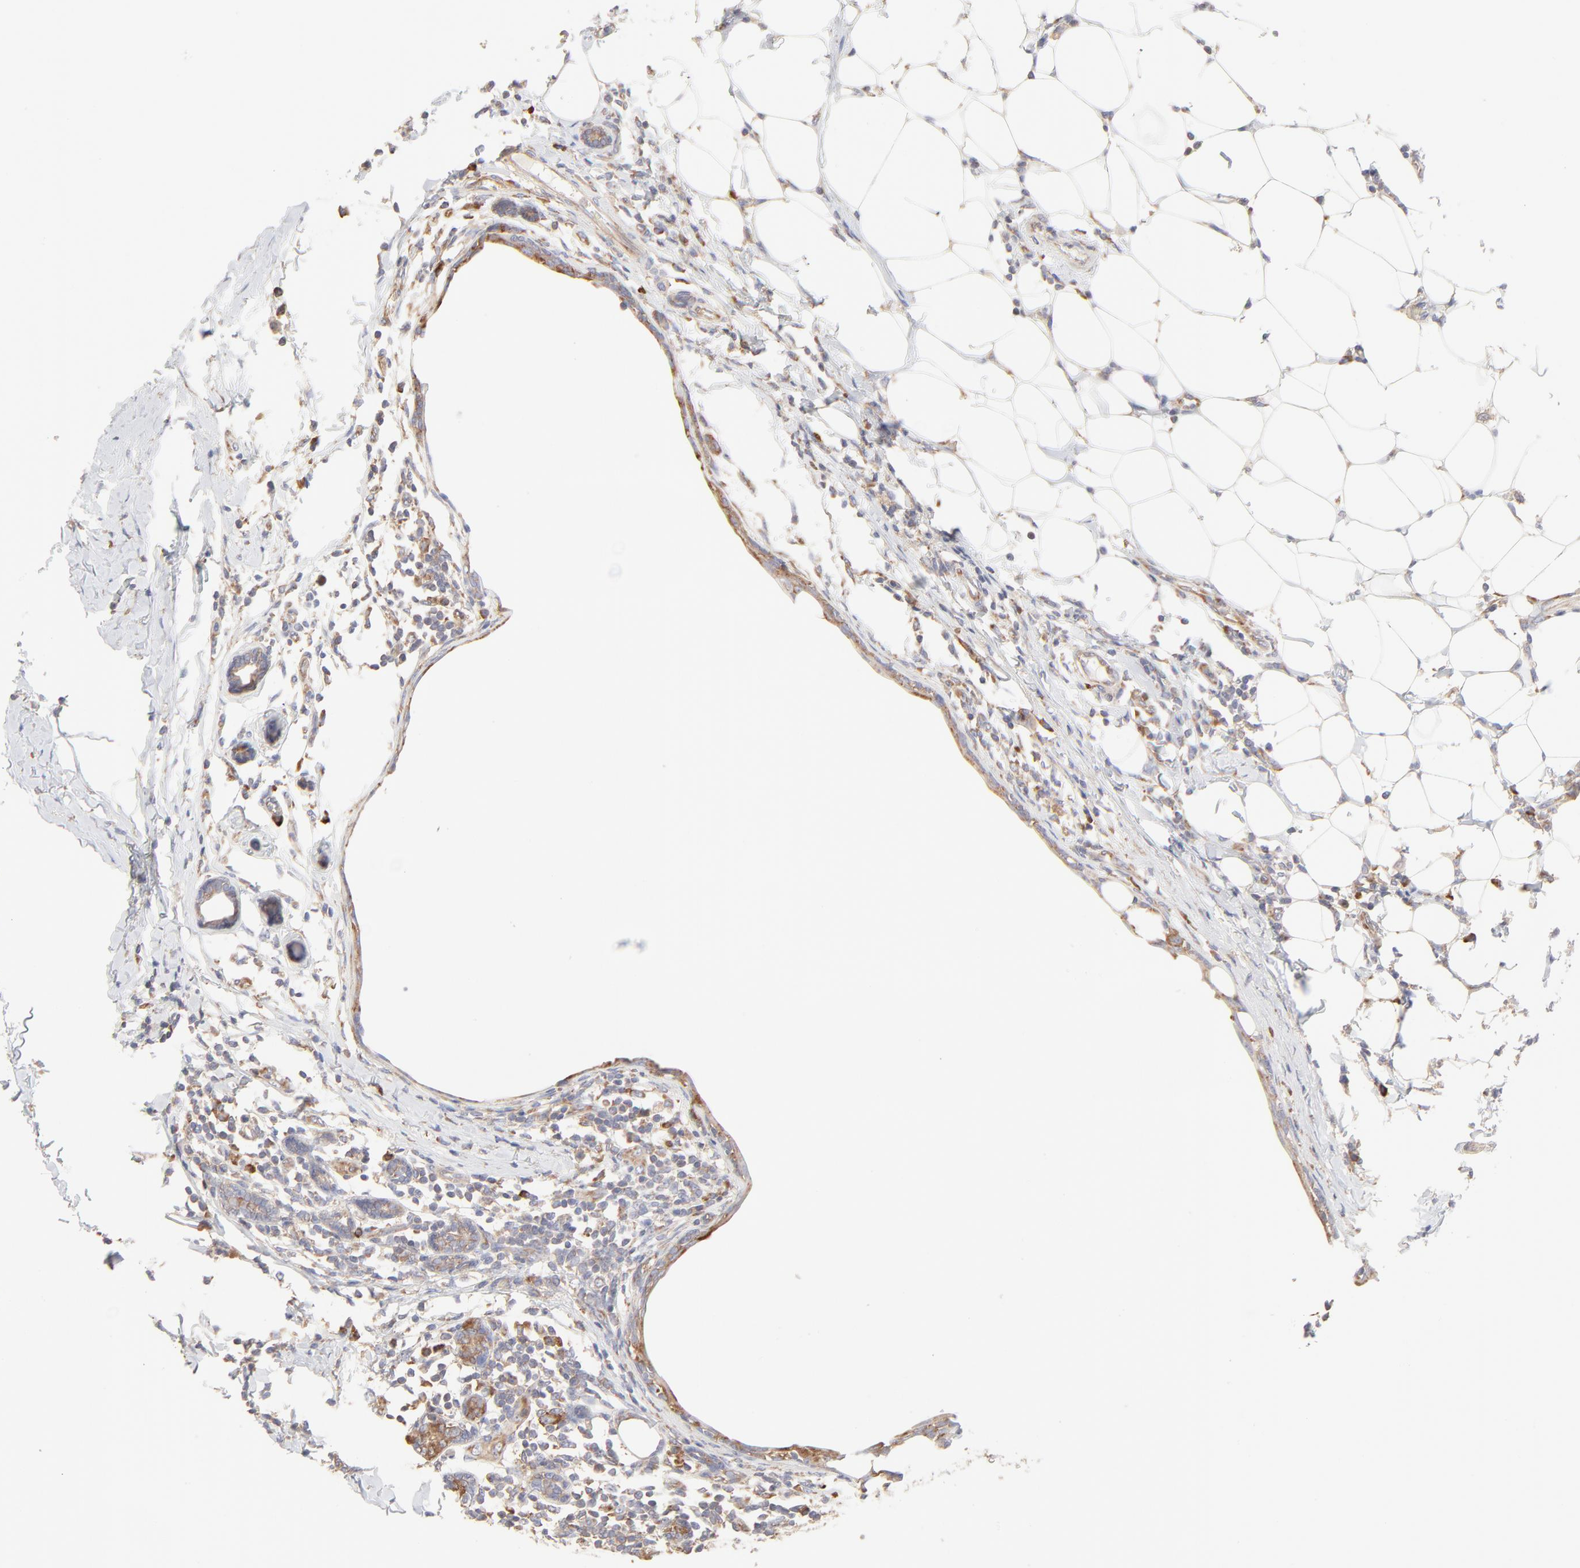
{"staining": {"intensity": "moderate", "quantity": ">75%", "location": "cytoplasmic/membranous"}, "tissue": "breast cancer", "cell_type": "Tumor cells", "image_type": "cancer", "snomed": [{"axis": "morphology", "description": "Duct carcinoma"}, {"axis": "topography", "description": "Breast"}], "caption": "An immunohistochemistry histopathology image of tumor tissue is shown. Protein staining in brown highlights moderate cytoplasmic/membranous positivity in breast intraductal carcinoma within tumor cells.", "gene": "RPS21", "patient": {"sex": "female", "age": 40}}